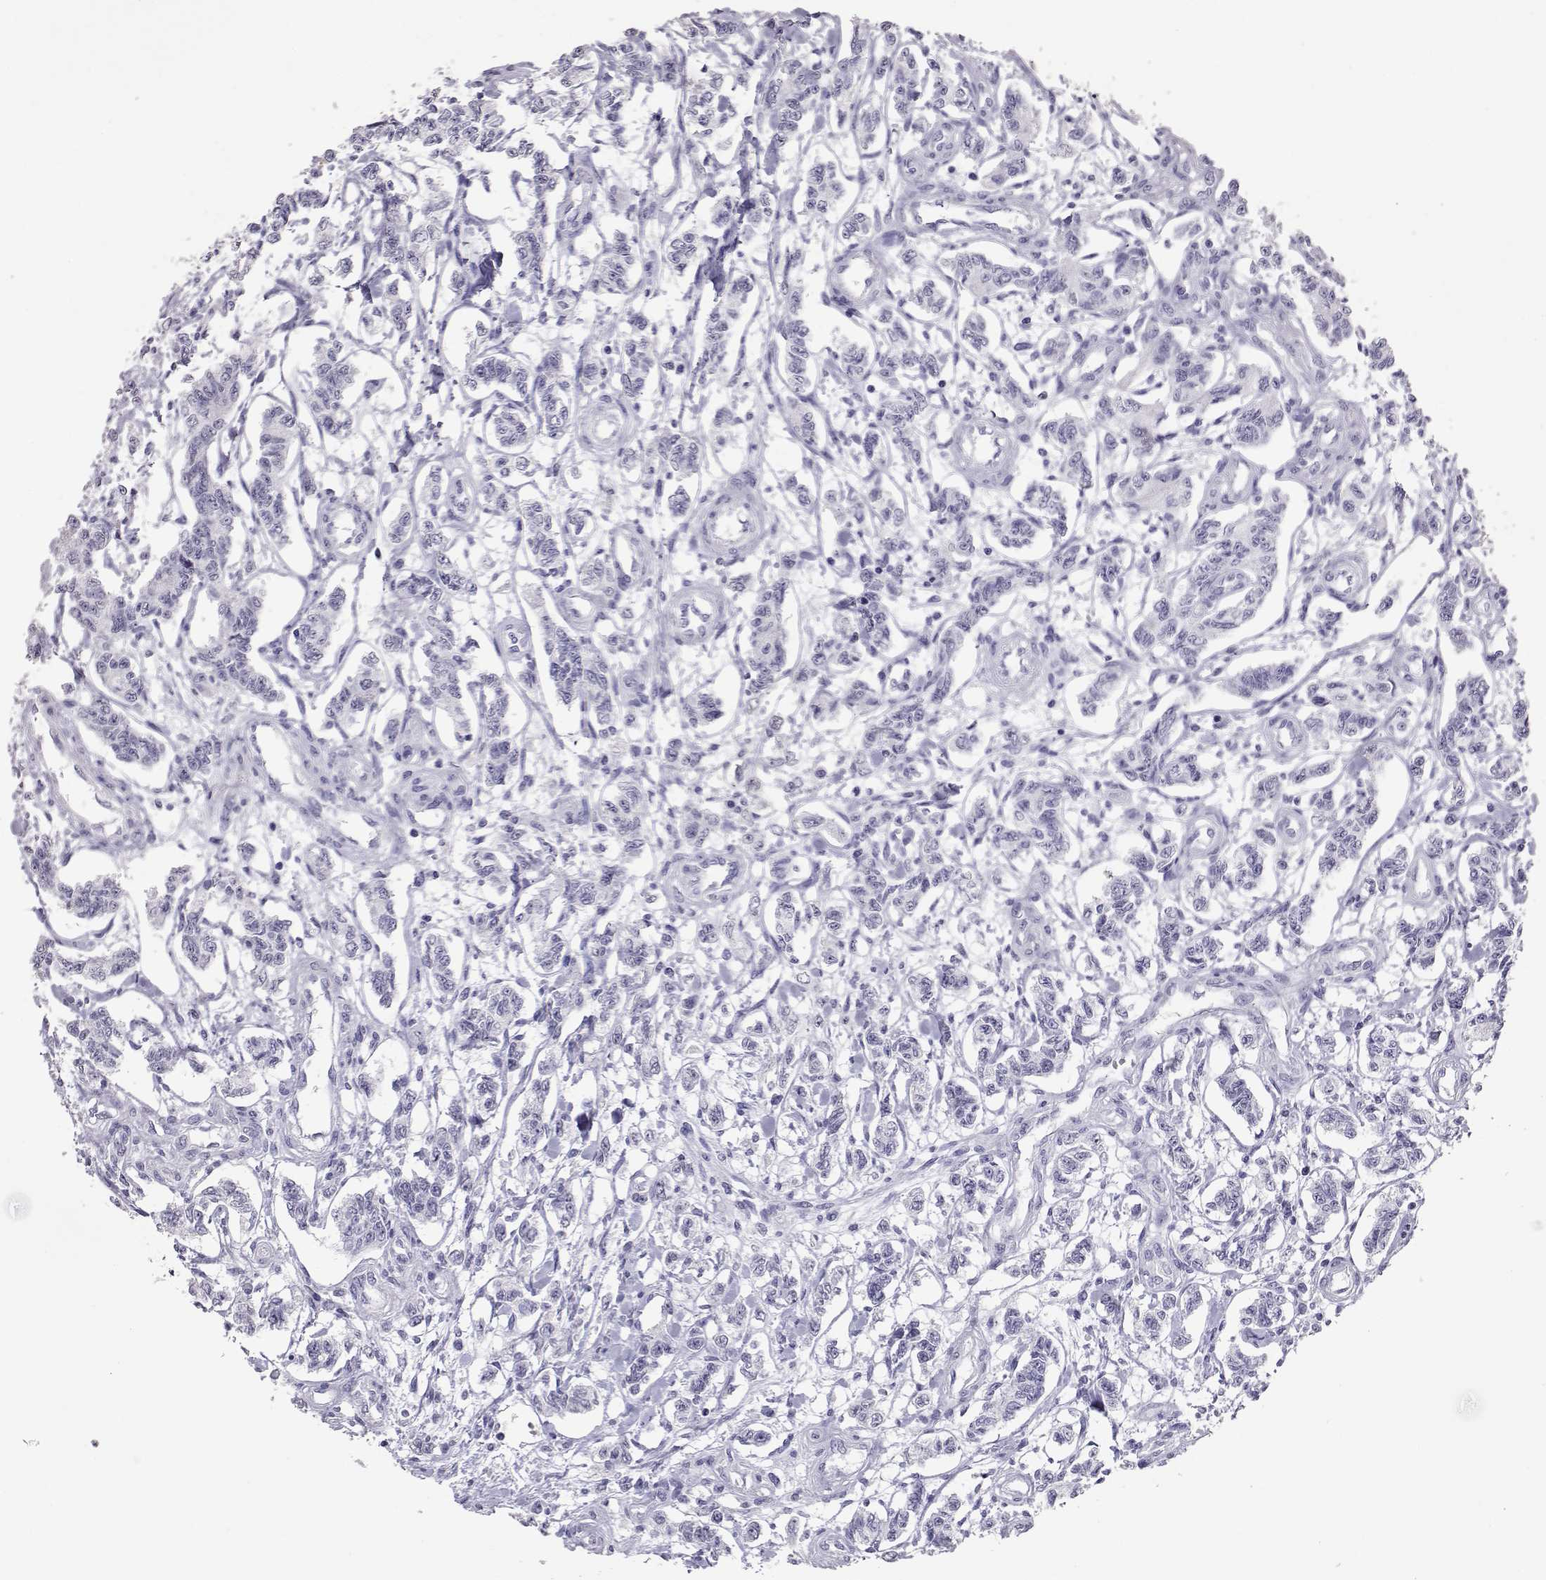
{"staining": {"intensity": "negative", "quantity": "none", "location": "none"}, "tissue": "carcinoid", "cell_type": "Tumor cells", "image_type": "cancer", "snomed": [{"axis": "morphology", "description": "Carcinoid, malignant, NOS"}, {"axis": "topography", "description": "Kidney"}], "caption": "This is a histopathology image of immunohistochemistry (IHC) staining of malignant carcinoid, which shows no positivity in tumor cells.", "gene": "PMCH", "patient": {"sex": "female", "age": 41}}